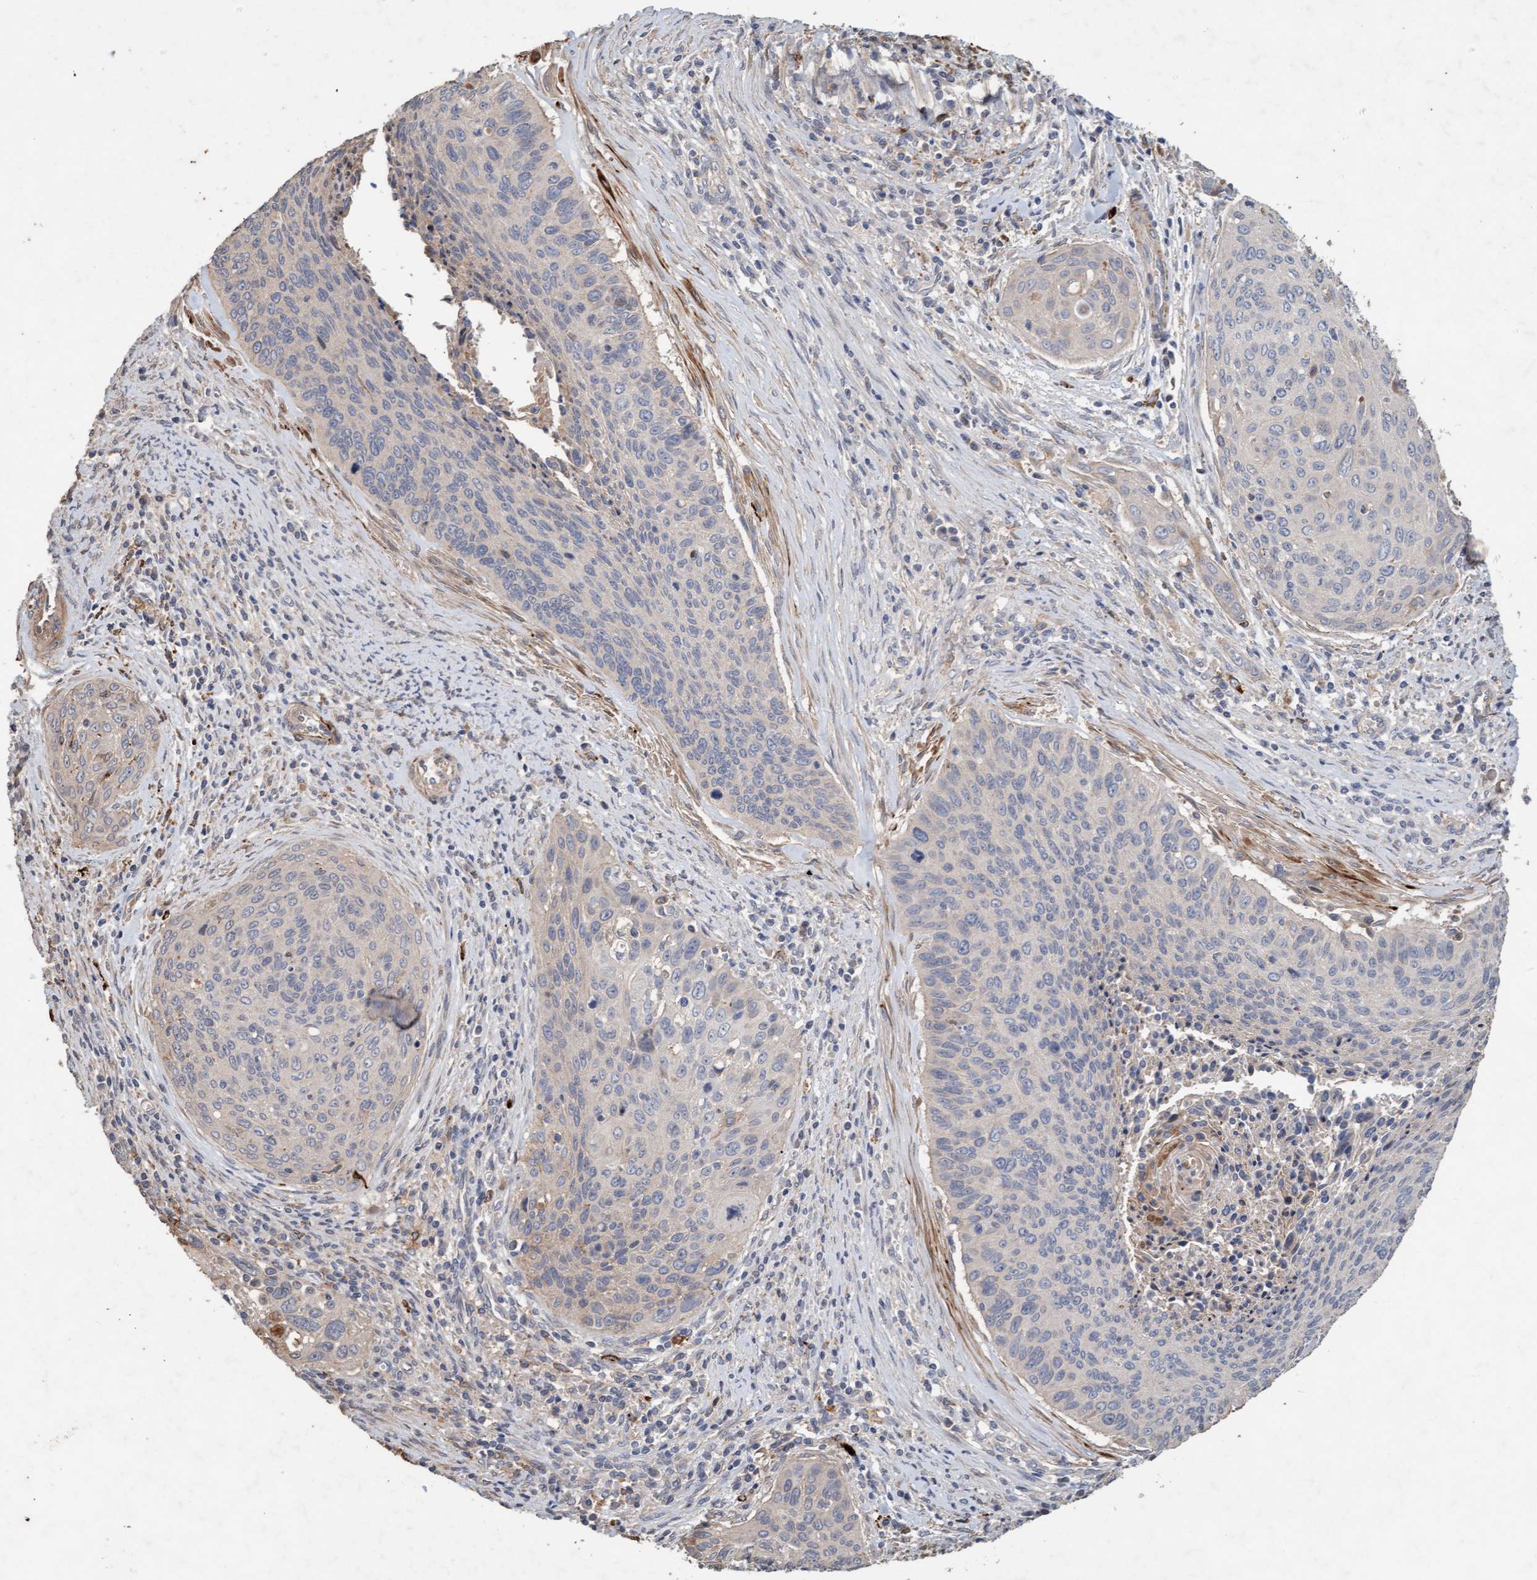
{"staining": {"intensity": "negative", "quantity": "none", "location": "none"}, "tissue": "cervical cancer", "cell_type": "Tumor cells", "image_type": "cancer", "snomed": [{"axis": "morphology", "description": "Squamous cell carcinoma, NOS"}, {"axis": "topography", "description": "Cervix"}], "caption": "Tumor cells show no significant staining in cervical cancer. (Stains: DAB (3,3'-diaminobenzidine) IHC with hematoxylin counter stain, Microscopy: brightfield microscopy at high magnification).", "gene": "LONRF1", "patient": {"sex": "female", "age": 55}}